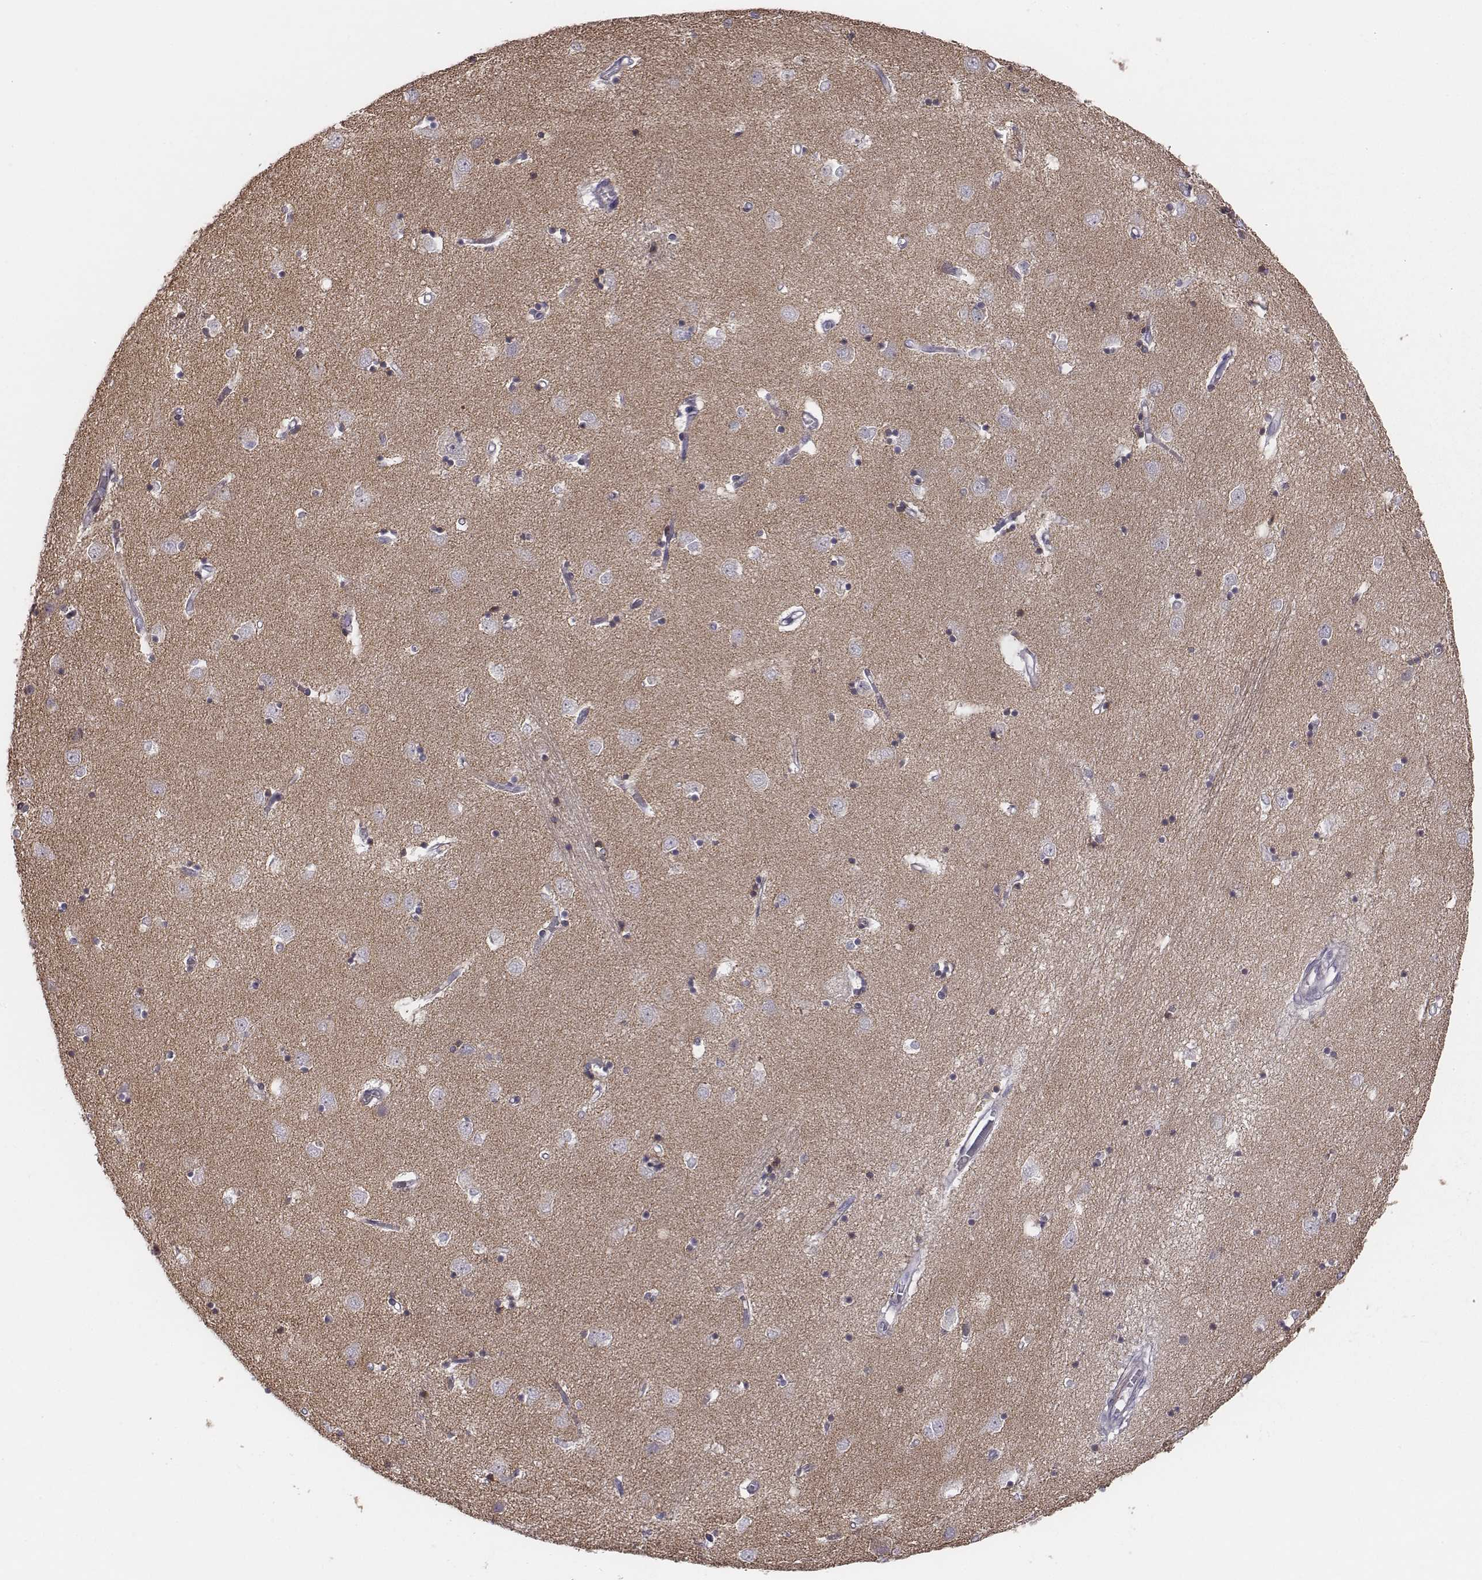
{"staining": {"intensity": "negative", "quantity": "none", "location": "none"}, "tissue": "caudate", "cell_type": "Glial cells", "image_type": "normal", "snomed": [{"axis": "morphology", "description": "Normal tissue, NOS"}, {"axis": "topography", "description": "Lateral ventricle wall"}], "caption": "IHC histopathology image of benign human caudate stained for a protein (brown), which demonstrates no expression in glial cells.", "gene": "PRKCZ", "patient": {"sex": "male", "age": 54}}